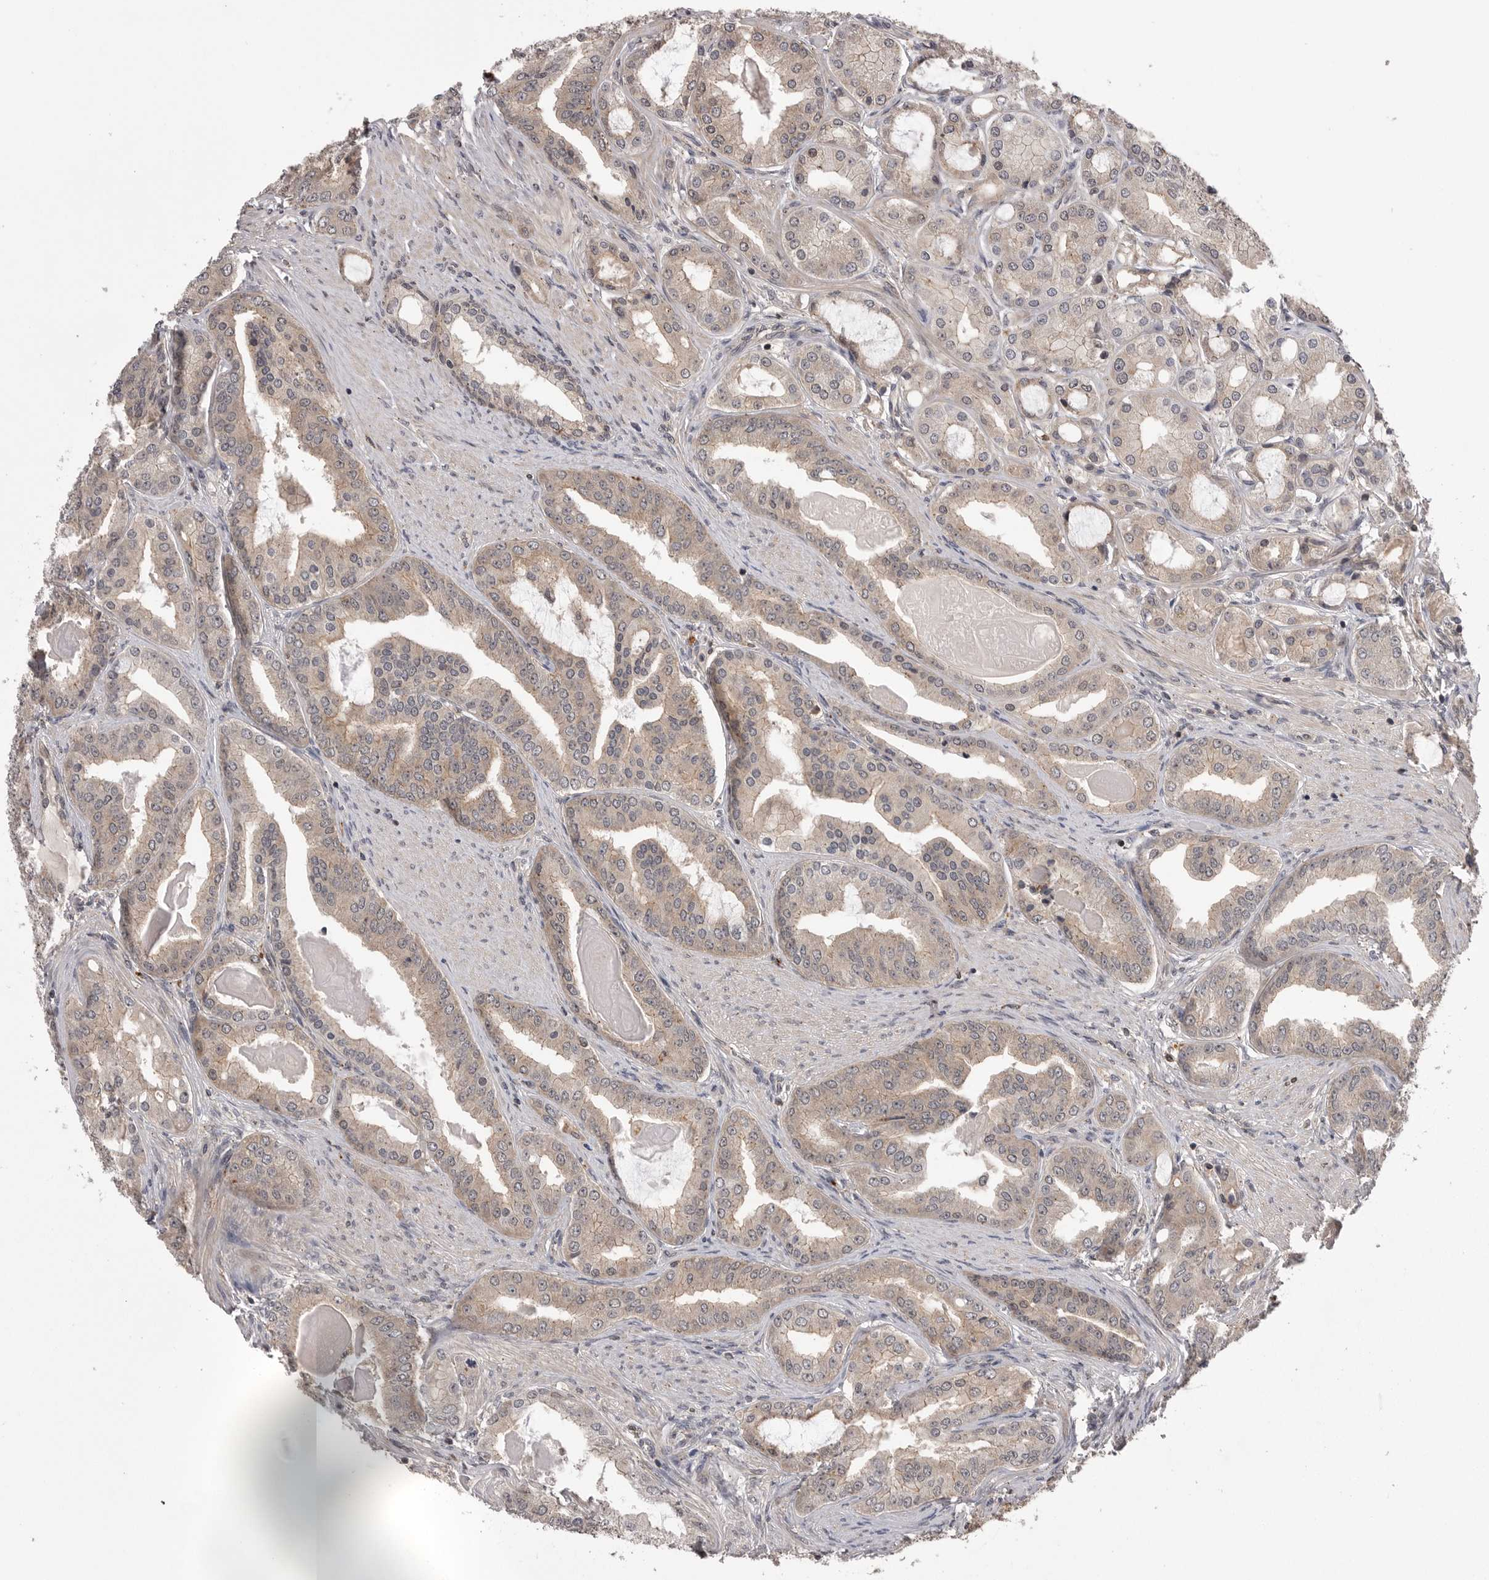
{"staining": {"intensity": "weak", "quantity": ">75%", "location": "cytoplasmic/membranous,nuclear"}, "tissue": "prostate cancer", "cell_type": "Tumor cells", "image_type": "cancer", "snomed": [{"axis": "morphology", "description": "Adenocarcinoma, High grade"}, {"axis": "topography", "description": "Prostate"}], "caption": "Prostate cancer (adenocarcinoma (high-grade)) was stained to show a protein in brown. There is low levels of weak cytoplasmic/membranous and nuclear expression in about >75% of tumor cells.", "gene": "AOAH", "patient": {"sex": "male", "age": 60}}